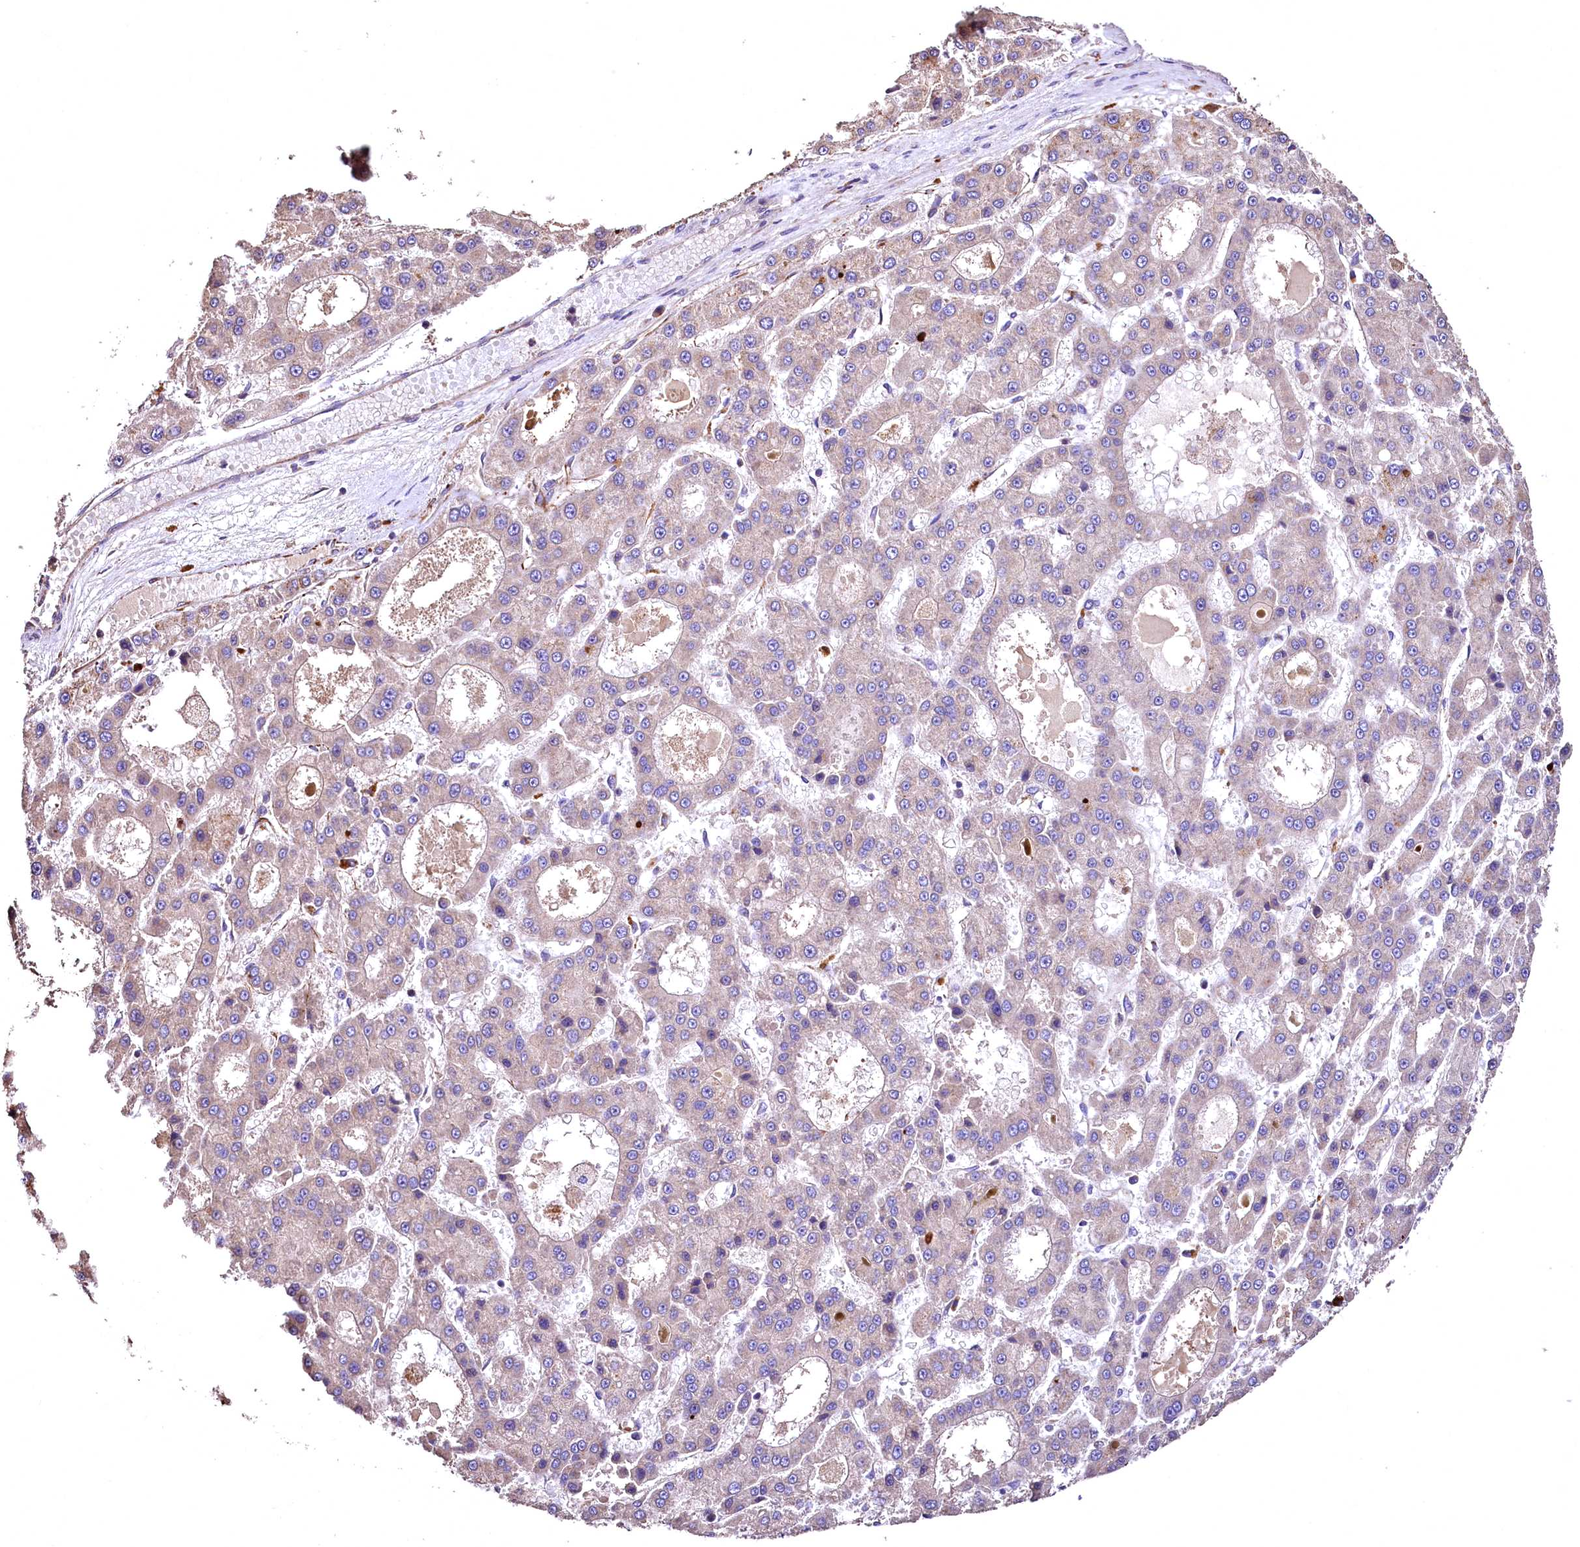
{"staining": {"intensity": "weak", "quantity": "<25%", "location": "cytoplasmic/membranous"}, "tissue": "liver cancer", "cell_type": "Tumor cells", "image_type": "cancer", "snomed": [{"axis": "morphology", "description": "Carcinoma, Hepatocellular, NOS"}, {"axis": "topography", "description": "Liver"}], "caption": "The IHC micrograph has no significant staining in tumor cells of liver cancer tissue.", "gene": "RASSF1", "patient": {"sex": "male", "age": 70}}